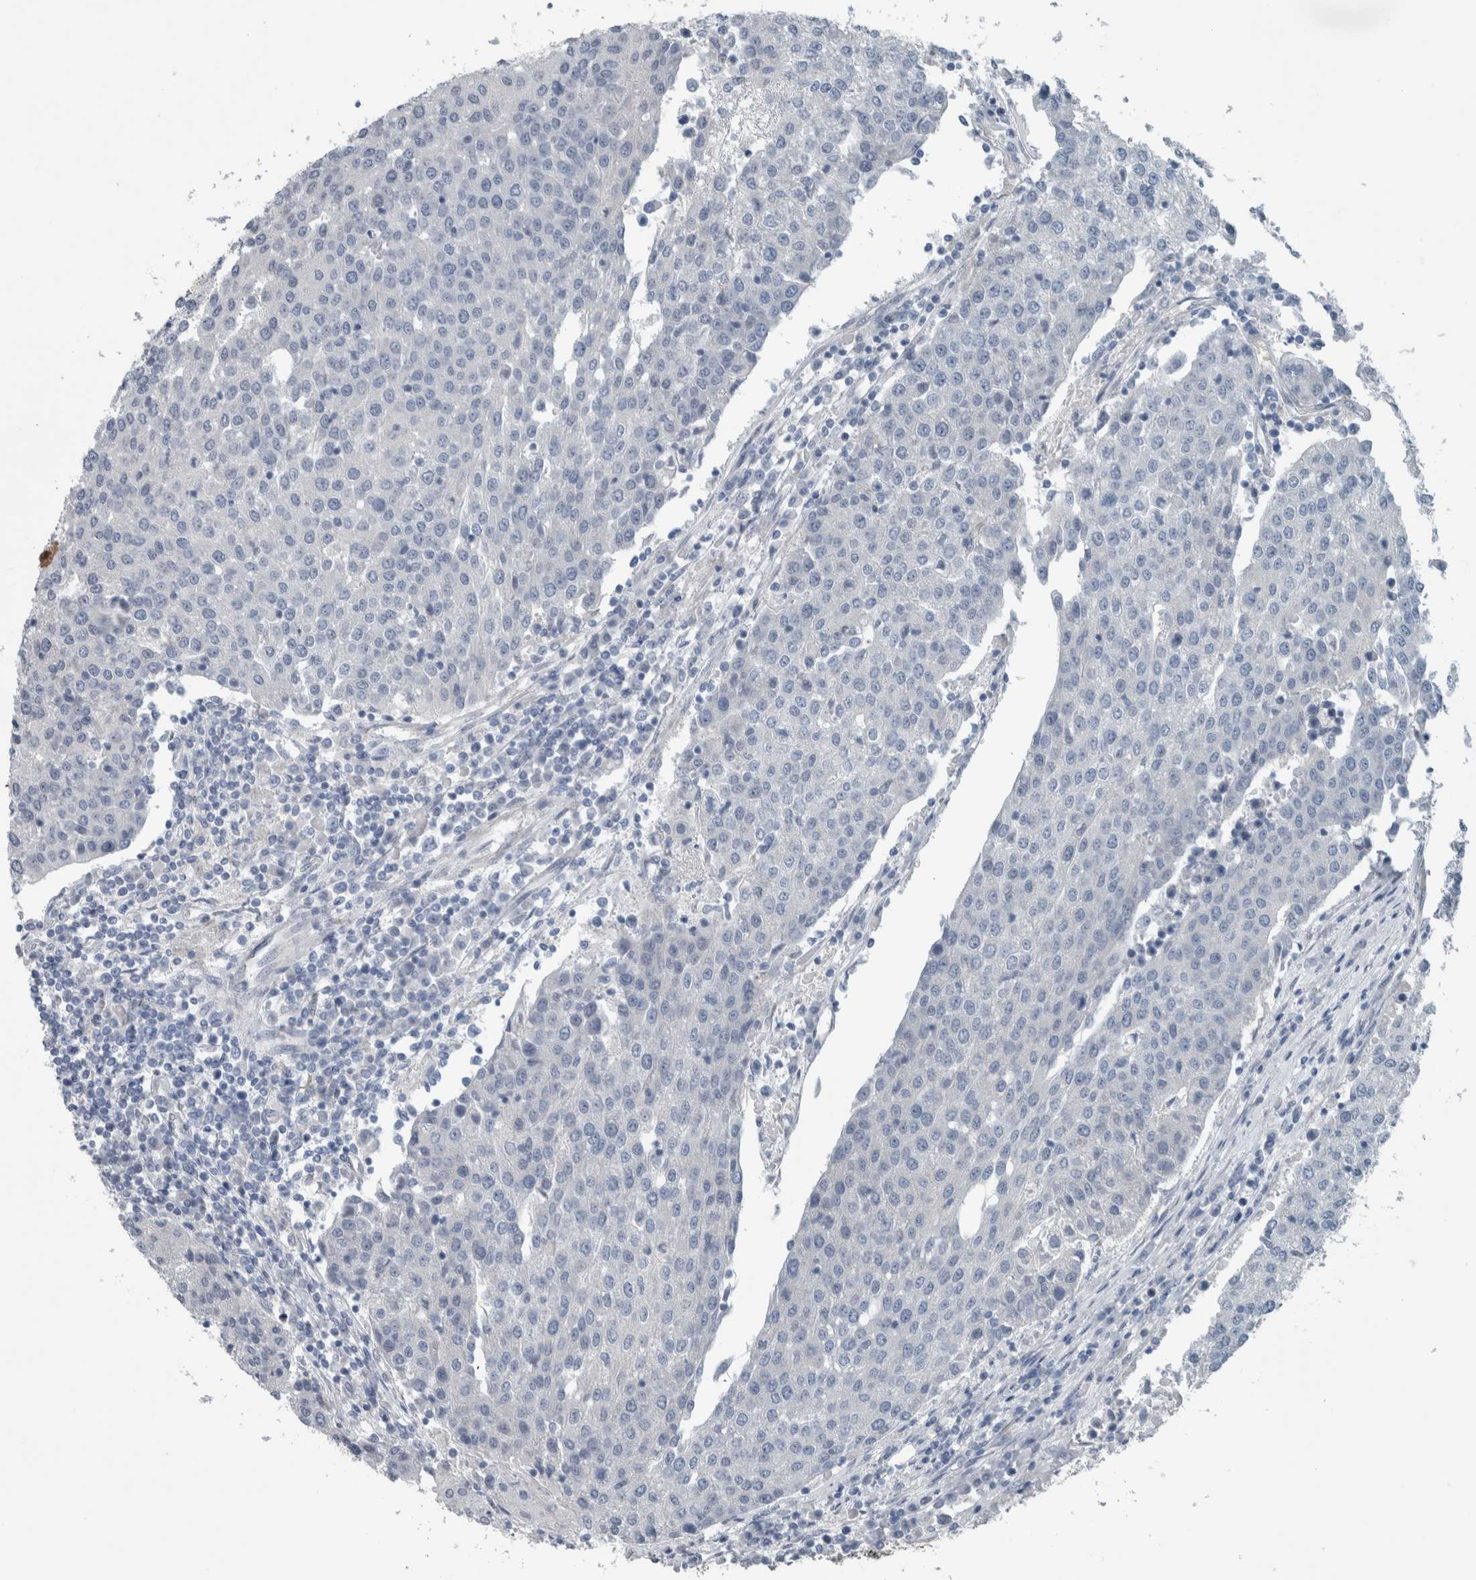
{"staining": {"intensity": "negative", "quantity": "none", "location": "none"}, "tissue": "urothelial cancer", "cell_type": "Tumor cells", "image_type": "cancer", "snomed": [{"axis": "morphology", "description": "Urothelial carcinoma, High grade"}, {"axis": "topography", "description": "Urinary bladder"}], "caption": "An IHC image of urothelial cancer is shown. There is no staining in tumor cells of urothelial cancer.", "gene": "SH3GL2", "patient": {"sex": "female", "age": 85}}